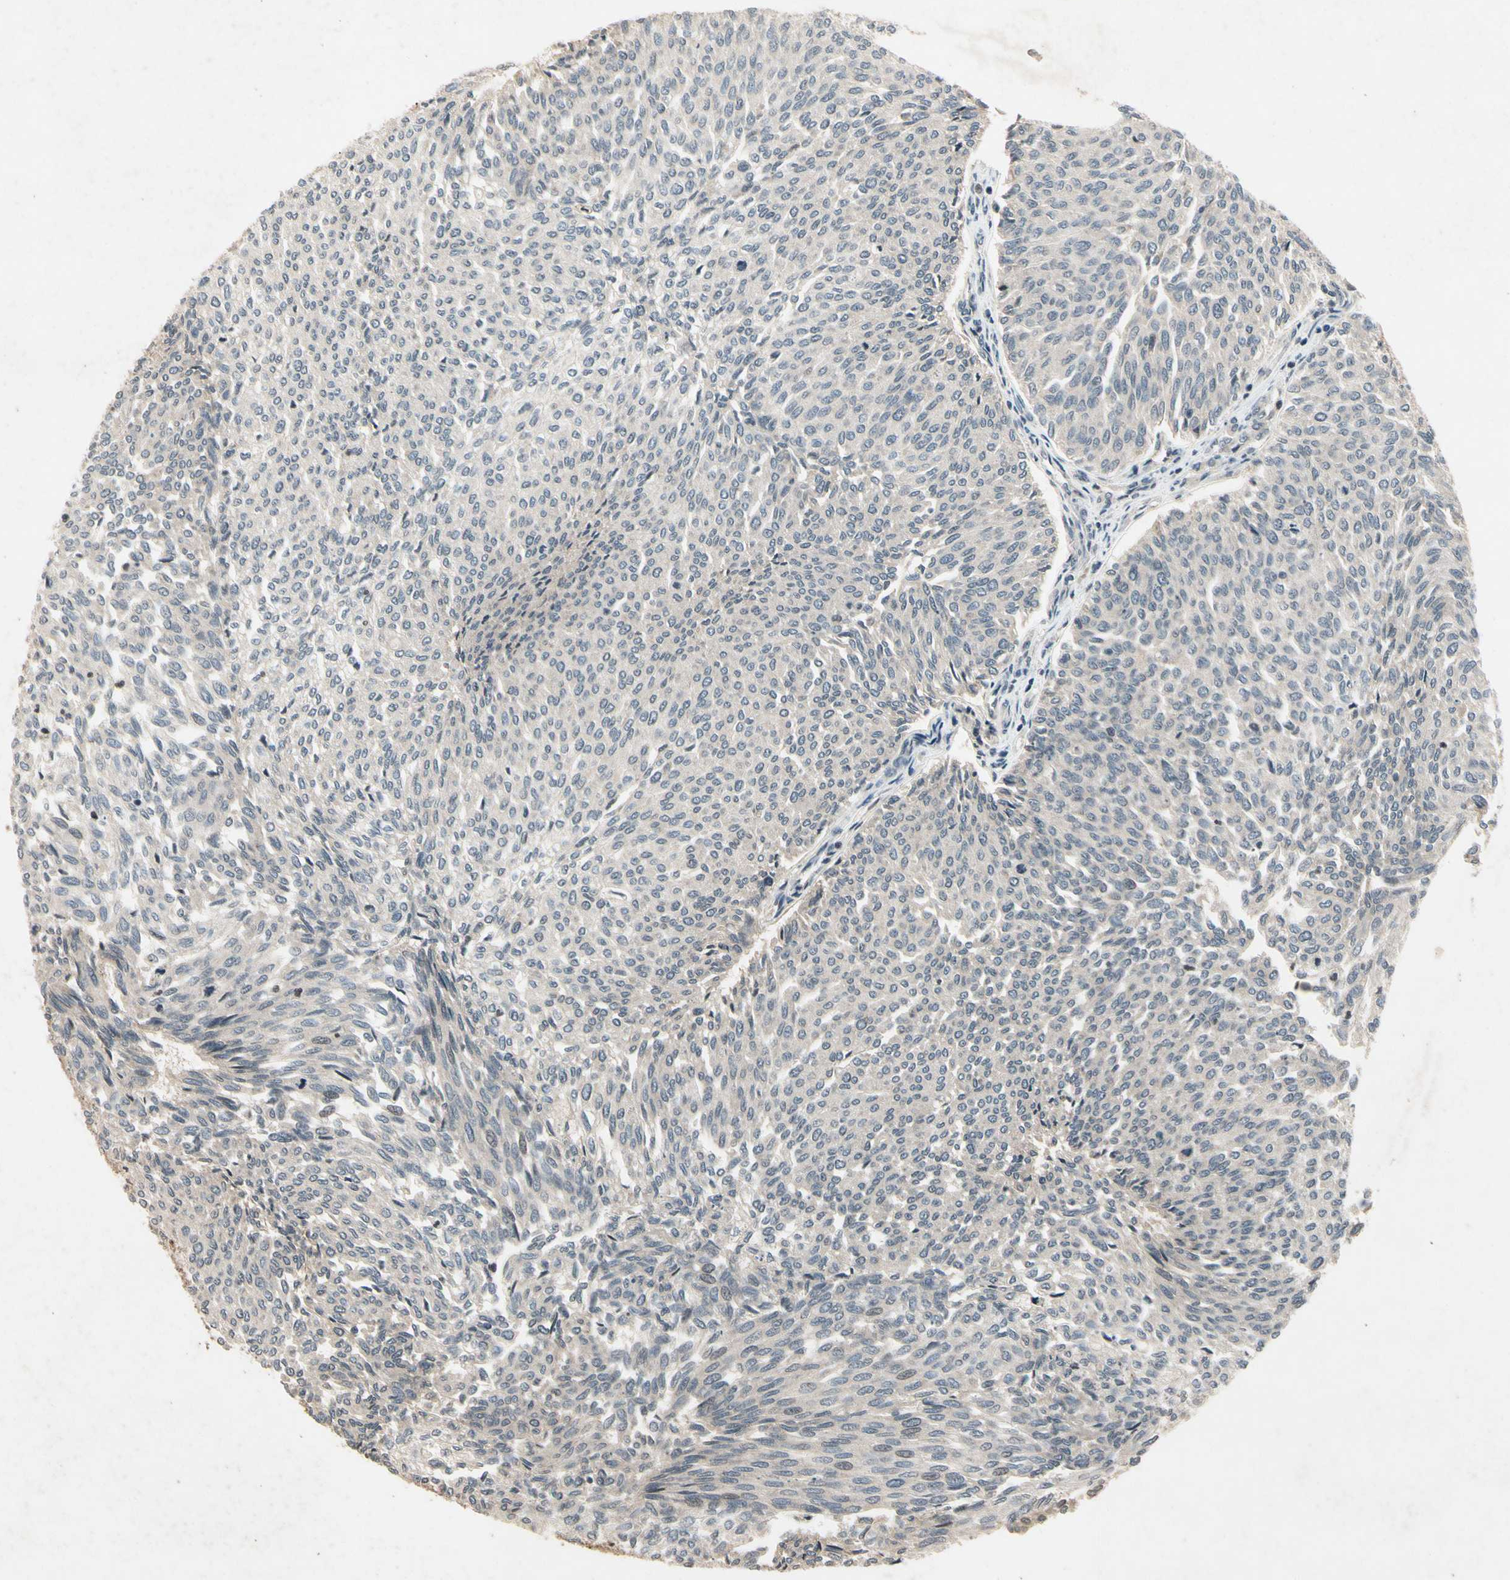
{"staining": {"intensity": "negative", "quantity": "none", "location": "none"}, "tissue": "urothelial cancer", "cell_type": "Tumor cells", "image_type": "cancer", "snomed": [{"axis": "morphology", "description": "Urothelial carcinoma, Low grade"}, {"axis": "topography", "description": "Urinary bladder"}], "caption": "High power microscopy histopathology image of an IHC image of urothelial cancer, revealing no significant expression in tumor cells.", "gene": "DPY19L3", "patient": {"sex": "female", "age": 79}}